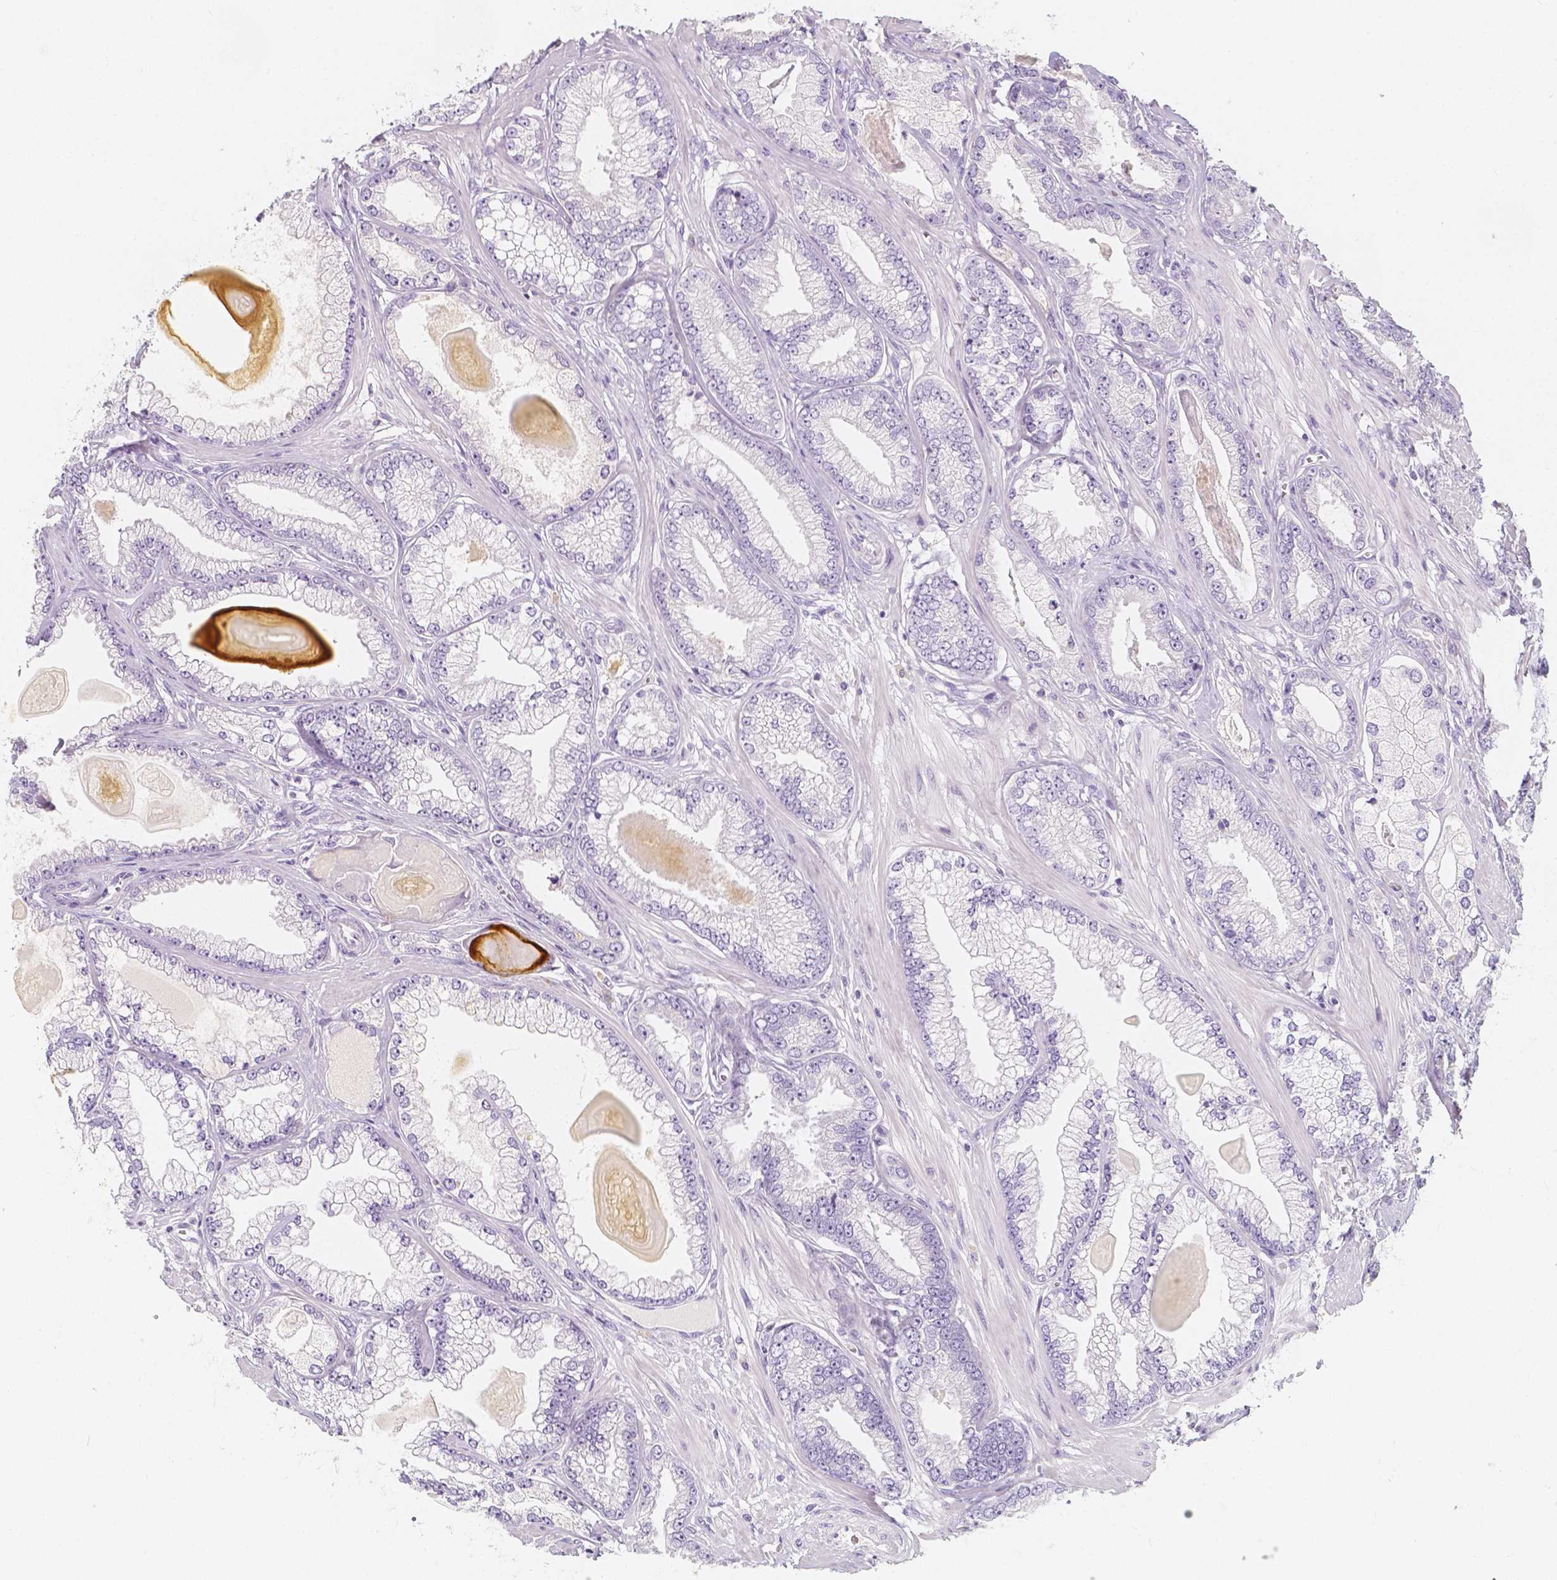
{"staining": {"intensity": "negative", "quantity": "none", "location": "none"}, "tissue": "prostate cancer", "cell_type": "Tumor cells", "image_type": "cancer", "snomed": [{"axis": "morphology", "description": "Adenocarcinoma, Low grade"}, {"axis": "topography", "description": "Prostate"}], "caption": "There is no significant staining in tumor cells of prostate cancer. Nuclei are stained in blue.", "gene": "BATF", "patient": {"sex": "male", "age": 64}}